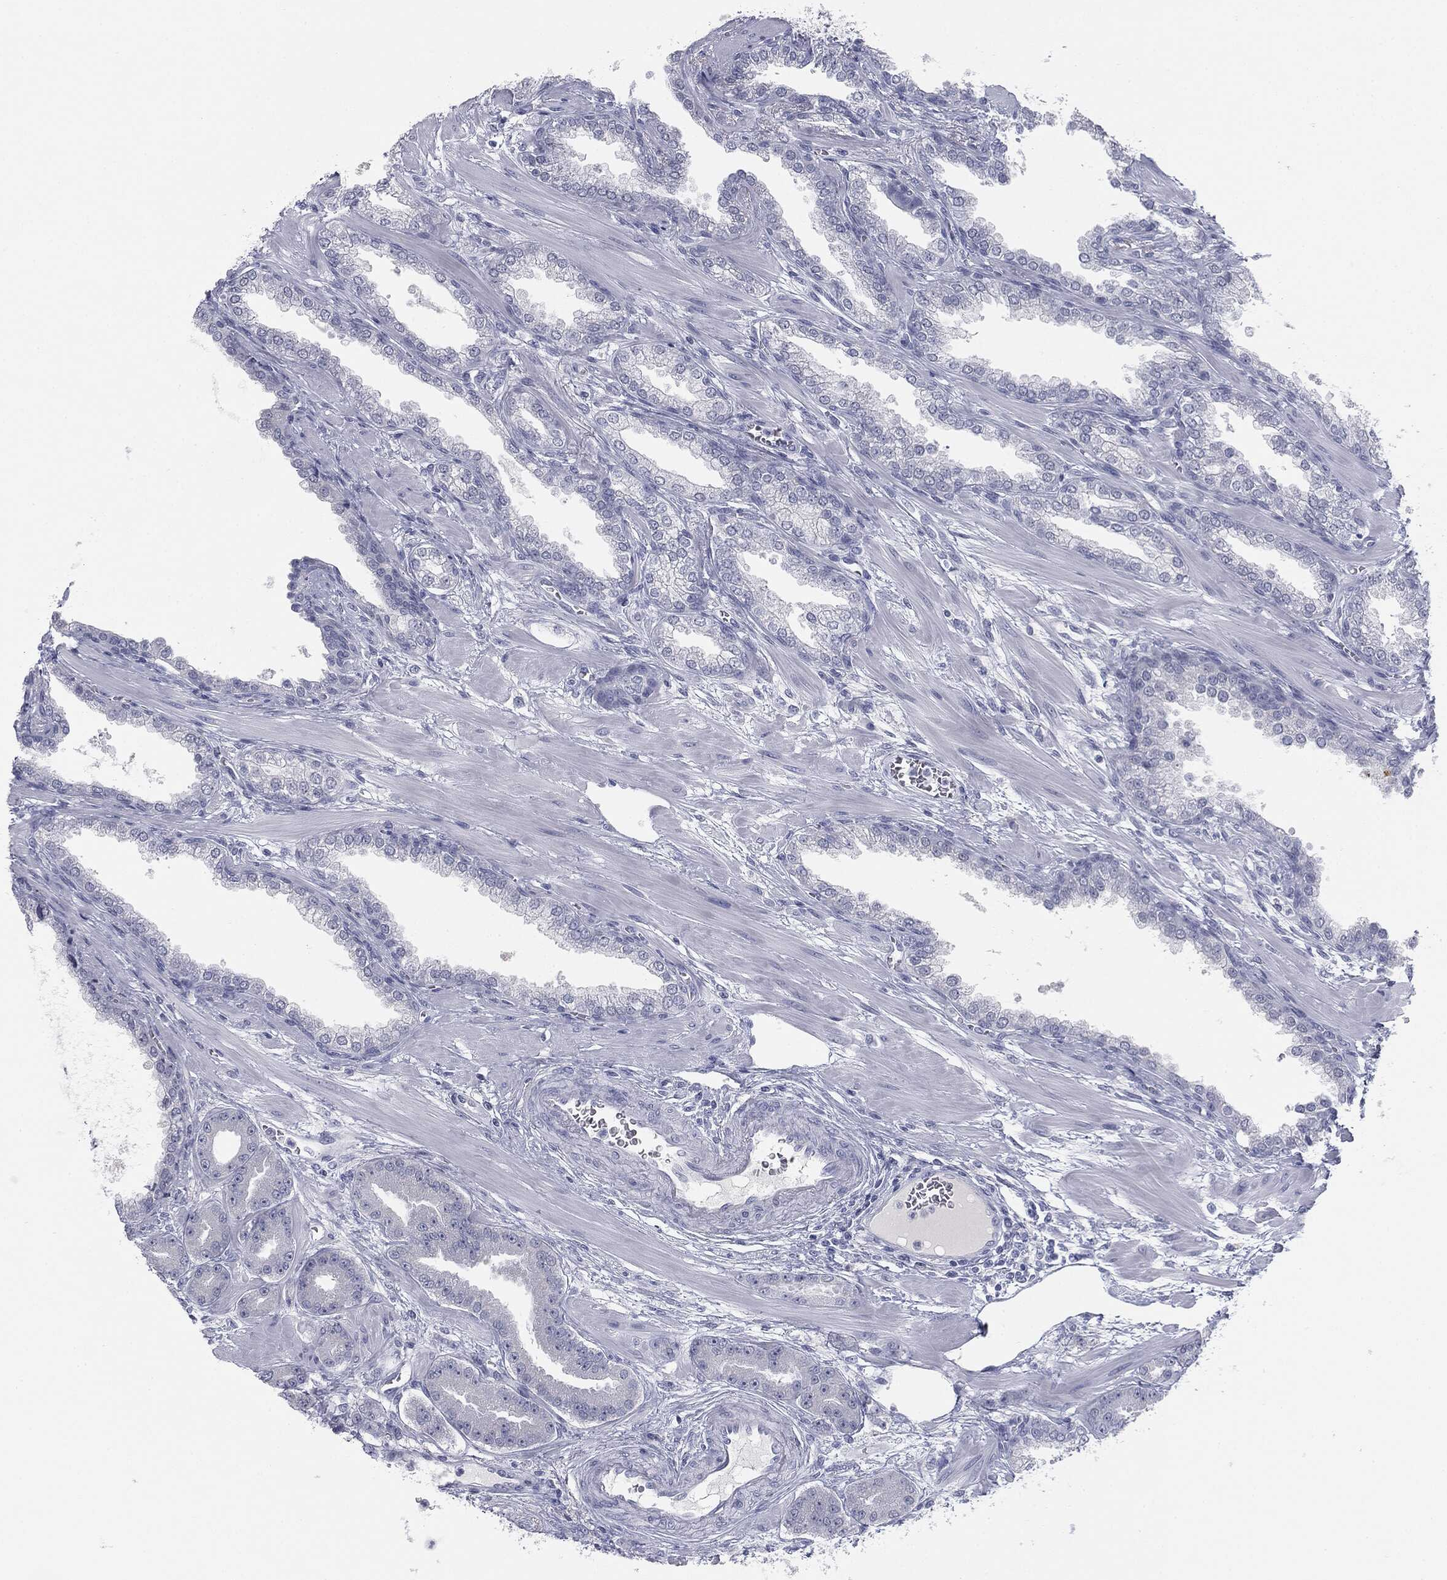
{"staining": {"intensity": "negative", "quantity": "none", "location": "none"}, "tissue": "prostate cancer", "cell_type": "Tumor cells", "image_type": "cancer", "snomed": [{"axis": "morphology", "description": "Adenocarcinoma, High grade"}, {"axis": "topography", "description": "Prostate"}], "caption": "Histopathology image shows no protein positivity in tumor cells of prostate cancer tissue.", "gene": "MUC5AC", "patient": {"sex": "male", "age": 60}}